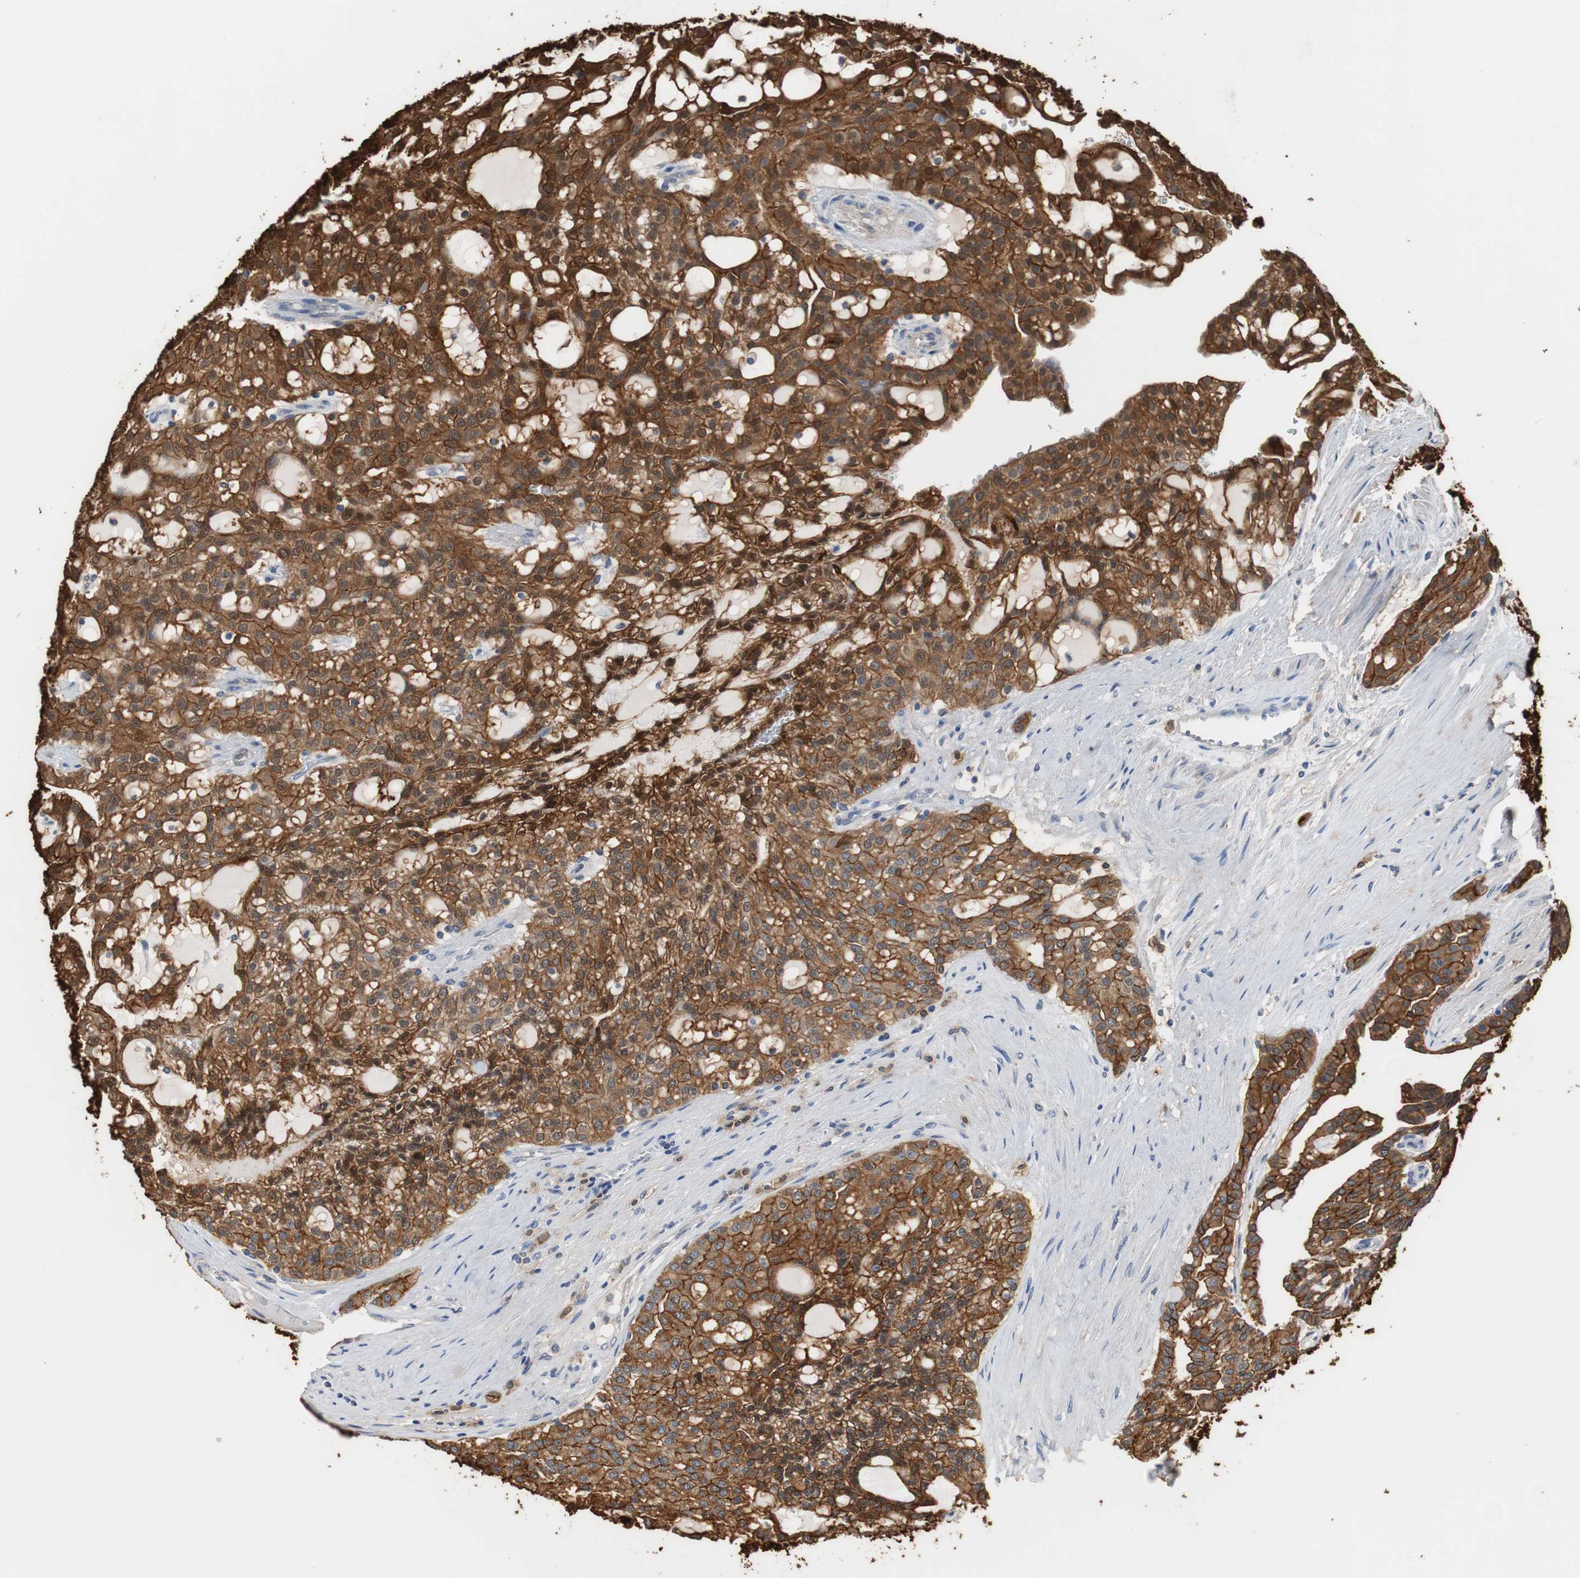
{"staining": {"intensity": "strong", "quantity": ">75%", "location": "cytoplasmic/membranous"}, "tissue": "renal cancer", "cell_type": "Tumor cells", "image_type": "cancer", "snomed": [{"axis": "morphology", "description": "Adenocarcinoma, NOS"}, {"axis": "topography", "description": "Kidney"}], "caption": "Immunohistochemical staining of human adenocarcinoma (renal) demonstrates strong cytoplasmic/membranous protein positivity in approximately >75% of tumor cells.", "gene": "ANXA4", "patient": {"sex": "male", "age": 63}}